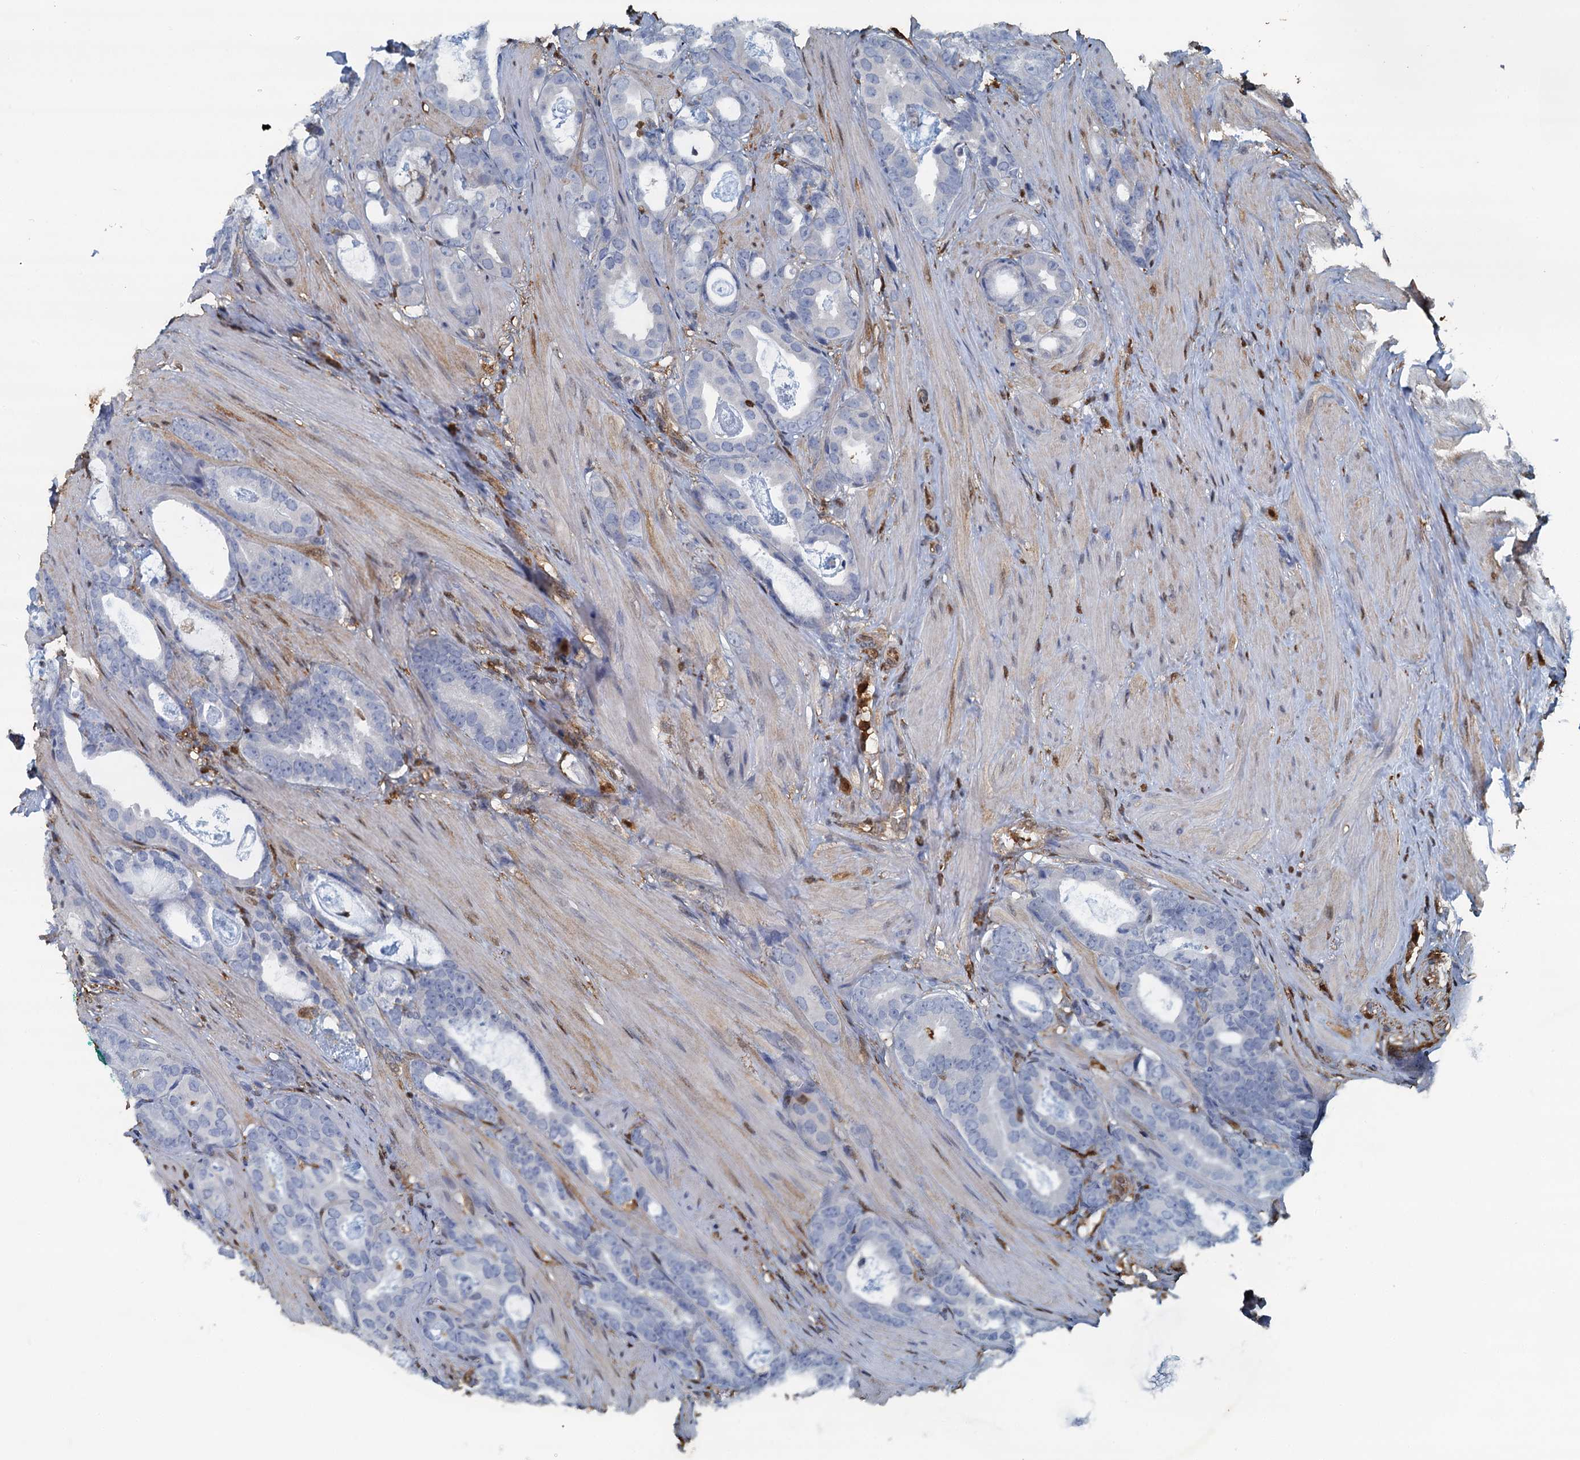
{"staining": {"intensity": "negative", "quantity": "none", "location": "none"}, "tissue": "prostate cancer", "cell_type": "Tumor cells", "image_type": "cancer", "snomed": [{"axis": "morphology", "description": "Adenocarcinoma, Low grade"}, {"axis": "topography", "description": "Prostate"}], "caption": "The histopathology image demonstrates no significant positivity in tumor cells of prostate low-grade adenocarcinoma. The staining is performed using DAB brown chromogen with nuclei counter-stained in using hematoxylin.", "gene": "S100A6", "patient": {"sex": "male", "age": 71}}